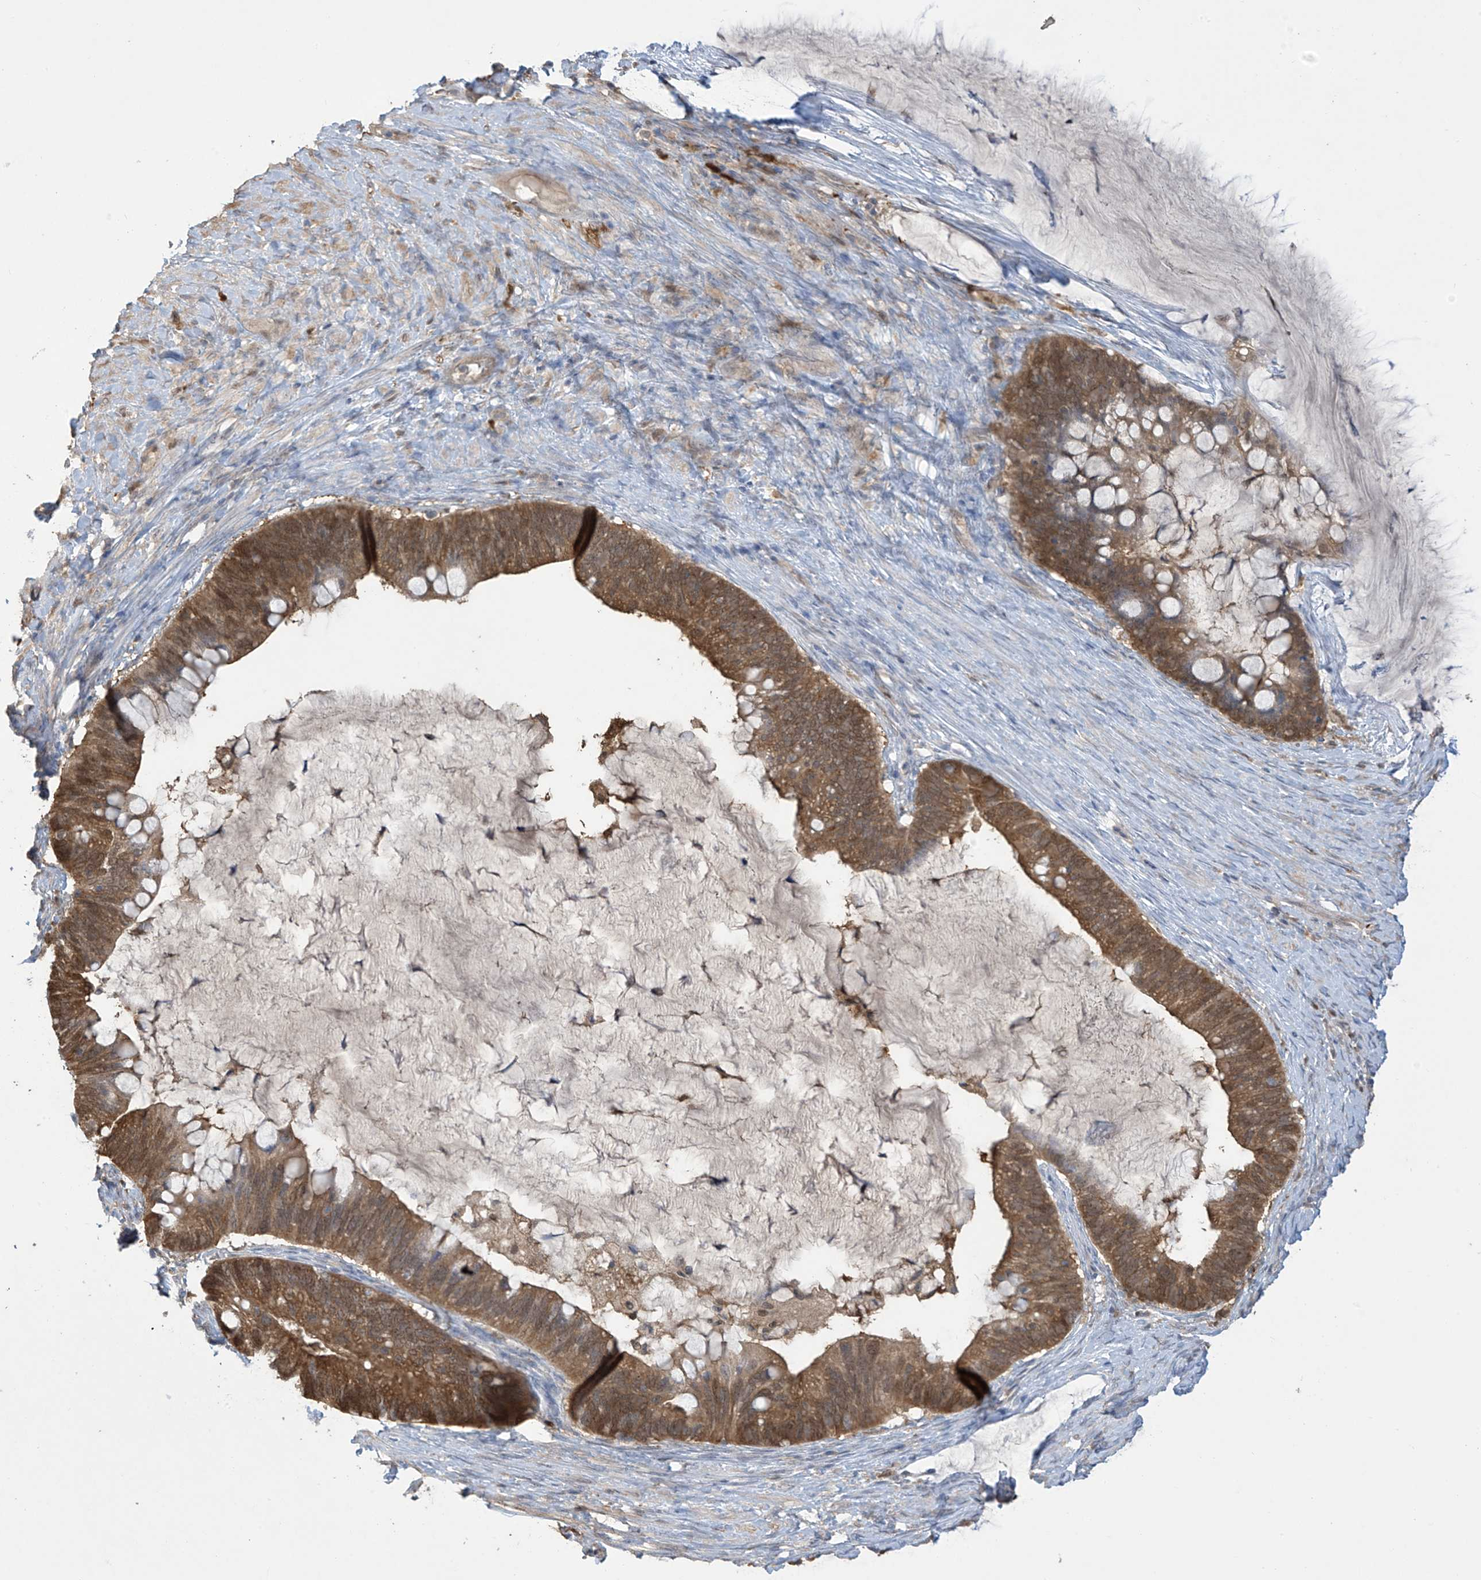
{"staining": {"intensity": "moderate", "quantity": ">75%", "location": "cytoplasmic/membranous,nuclear"}, "tissue": "ovarian cancer", "cell_type": "Tumor cells", "image_type": "cancer", "snomed": [{"axis": "morphology", "description": "Cystadenocarcinoma, mucinous, NOS"}, {"axis": "topography", "description": "Ovary"}], "caption": "Immunohistochemistry (DAB) staining of ovarian cancer (mucinous cystadenocarcinoma) displays moderate cytoplasmic/membranous and nuclear protein positivity in about >75% of tumor cells.", "gene": "IDH1", "patient": {"sex": "female", "age": 61}}